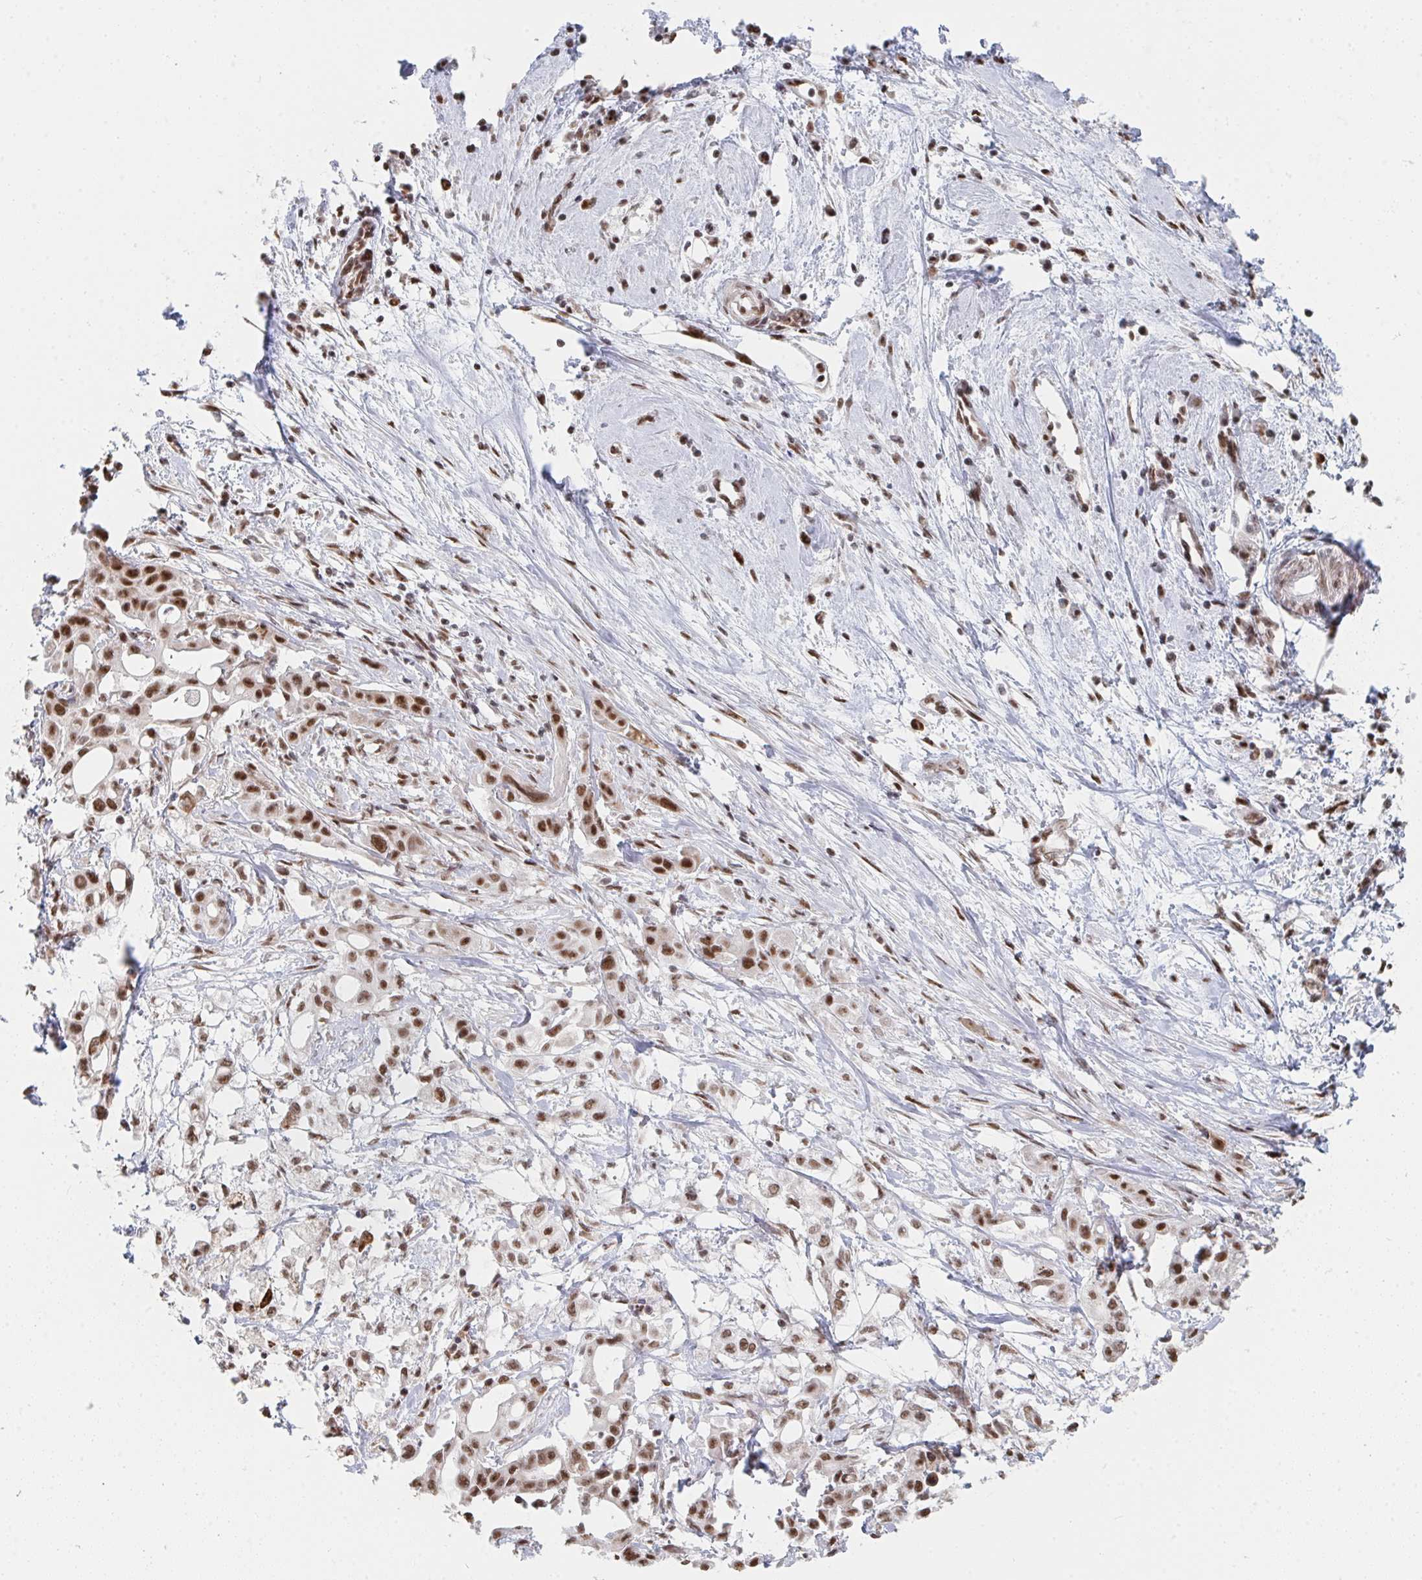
{"staining": {"intensity": "moderate", "quantity": ">75%", "location": "nuclear"}, "tissue": "pancreatic cancer", "cell_type": "Tumor cells", "image_type": "cancer", "snomed": [{"axis": "morphology", "description": "Adenocarcinoma, NOS"}, {"axis": "topography", "description": "Pancreas"}], "caption": "IHC image of neoplastic tissue: pancreatic cancer stained using immunohistochemistry reveals medium levels of moderate protein expression localized specifically in the nuclear of tumor cells, appearing as a nuclear brown color.", "gene": "MBNL1", "patient": {"sex": "female", "age": 68}}